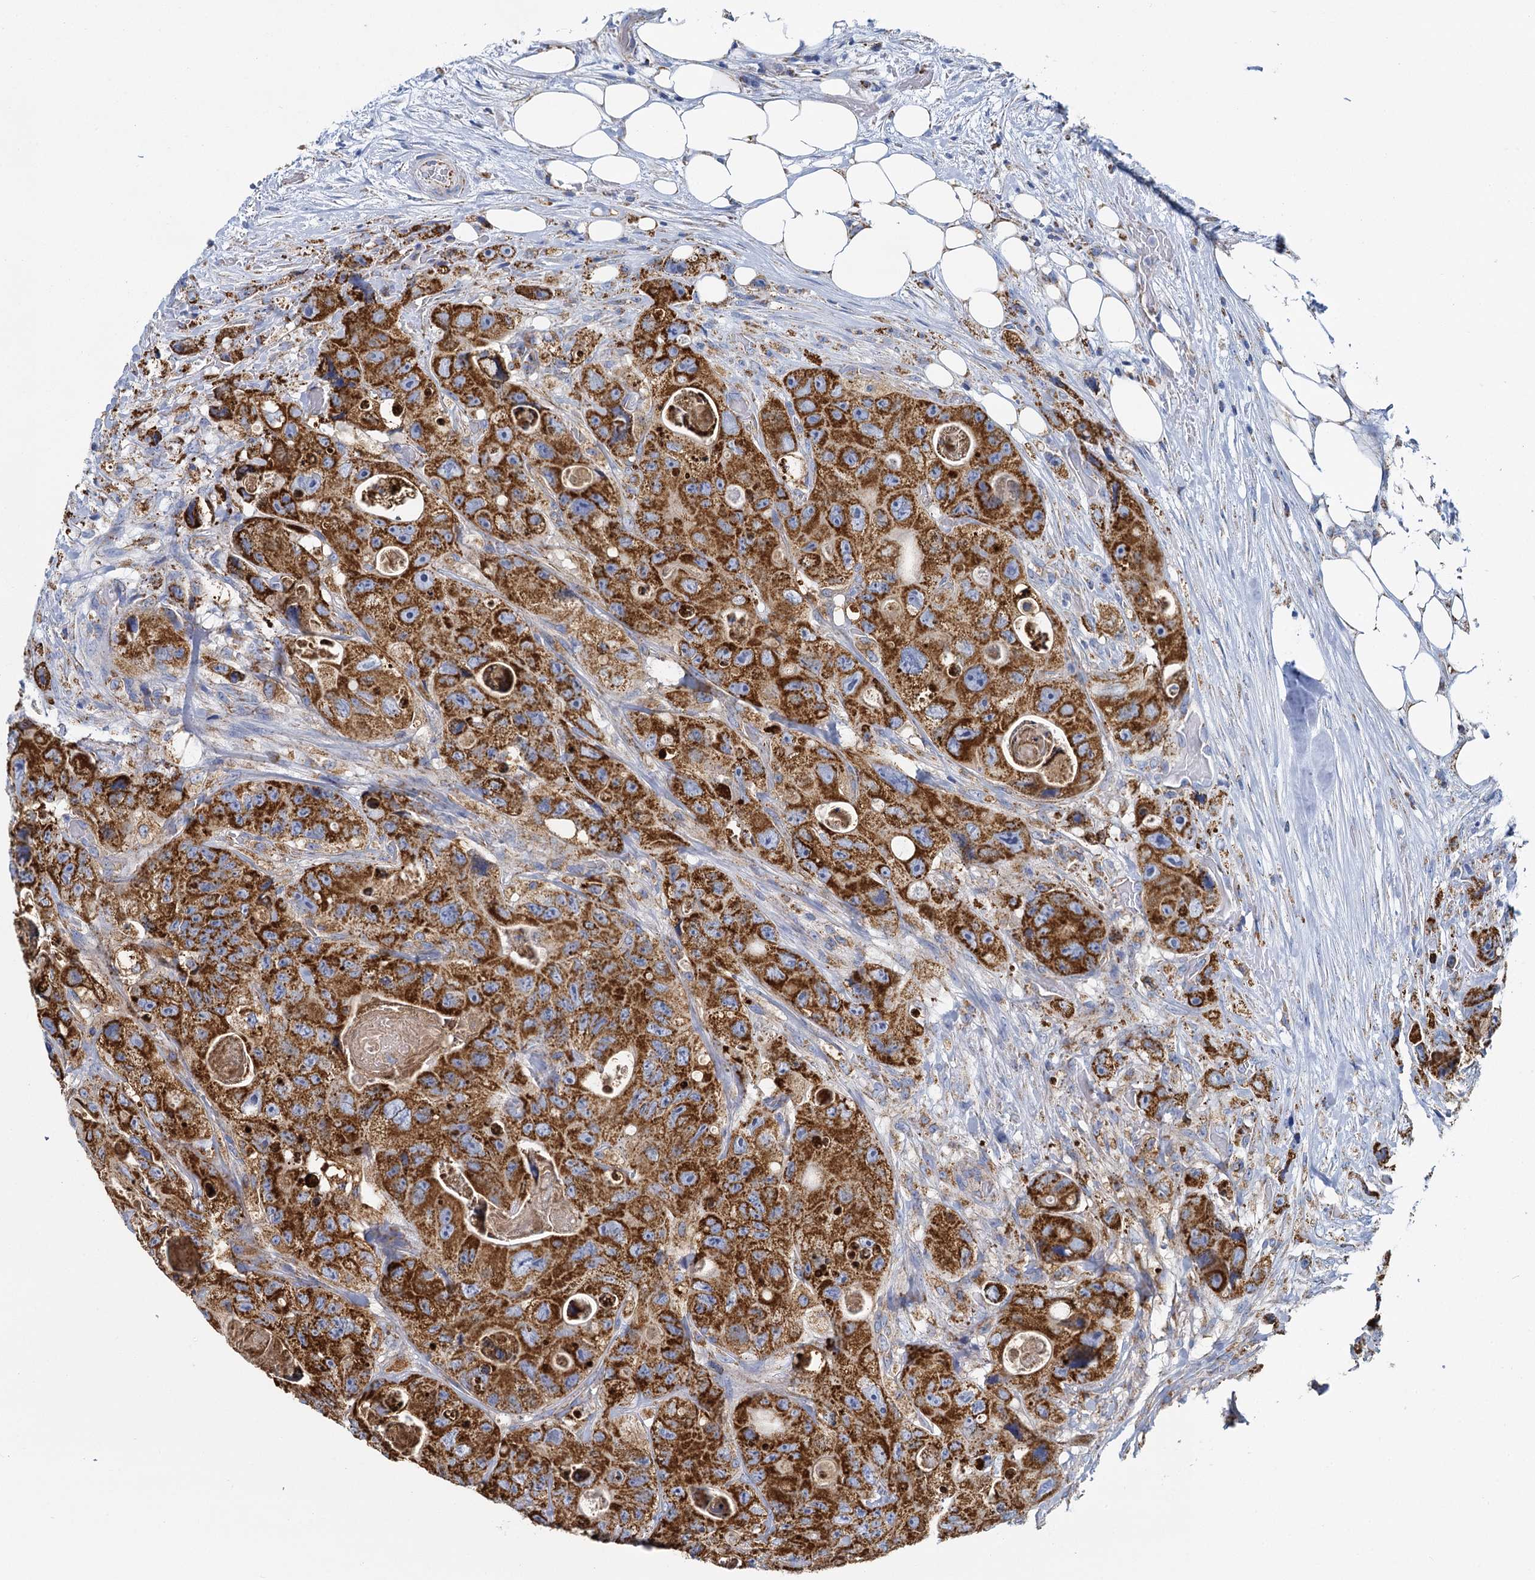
{"staining": {"intensity": "strong", "quantity": ">75%", "location": "cytoplasmic/membranous"}, "tissue": "colorectal cancer", "cell_type": "Tumor cells", "image_type": "cancer", "snomed": [{"axis": "morphology", "description": "Adenocarcinoma, NOS"}, {"axis": "topography", "description": "Colon"}], "caption": "Protein expression by IHC exhibits strong cytoplasmic/membranous staining in approximately >75% of tumor cells in colorectal adenocarcinoma.", "gene": "CCP110", "patient": {"sex": "female", "age": 46}}